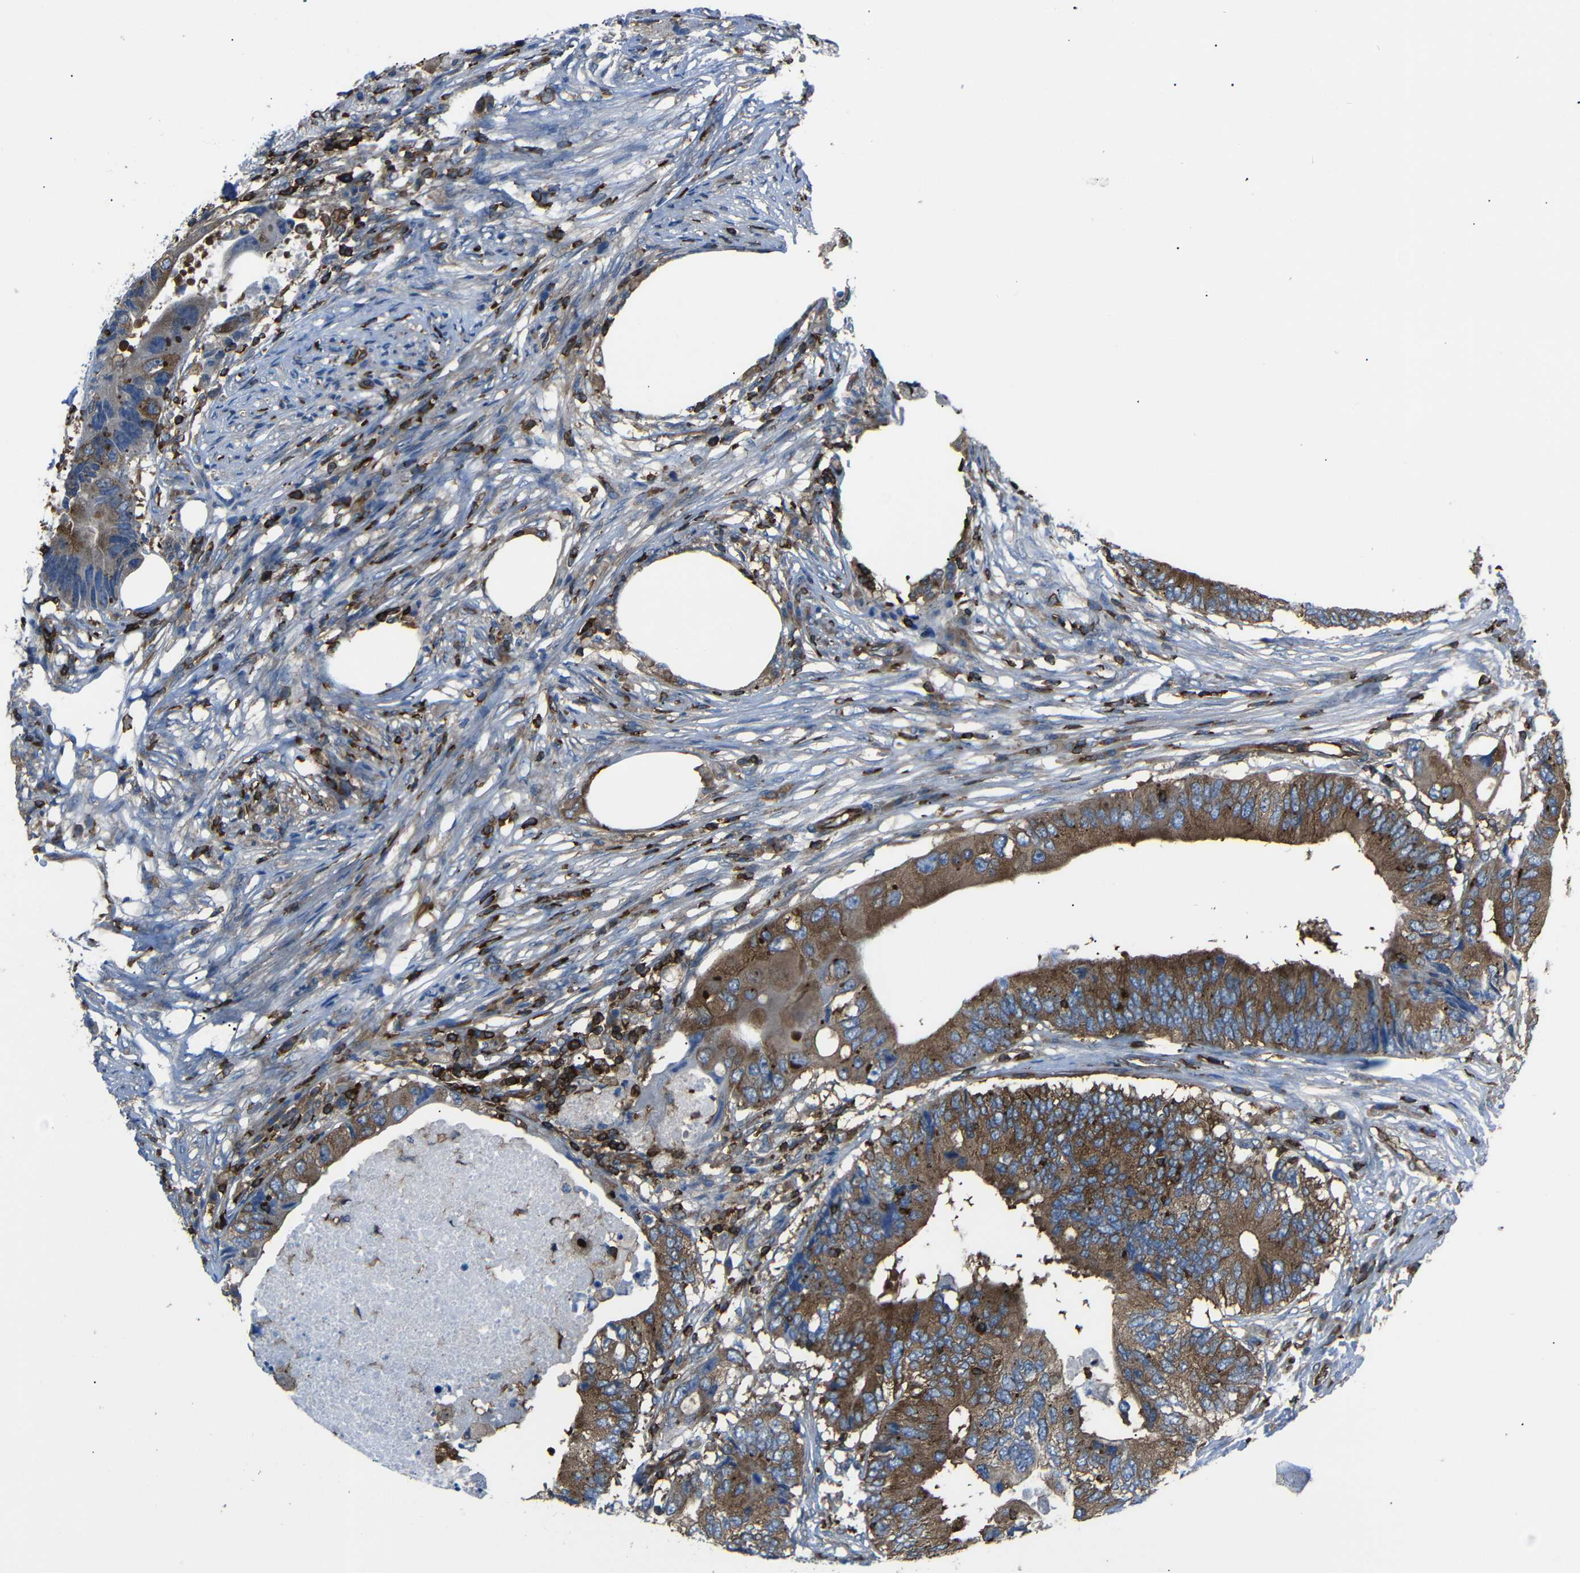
{"staining": {"intensity": "moderate", "quantity": ">75%", "location": "cytoplasmic/membranous"}, "tissue": "colorectal cancer", "cell_type": "Tumor cells", "image_type": "cancer", "snomed": [{"axis": "morphology", "description": "Adenocarcinoma, NOS"}, {"axis": "topography", "description": "Colon"}], "caption": "Adenocarcinoma (colorectal) was stained to show a protein in brown. There is medium levels of moderate cytoplasmic/membranous expression in about >75% of tumor cells.", "gene": "ARHGEF1", "patient": {"sex": "male", "age": 71}}